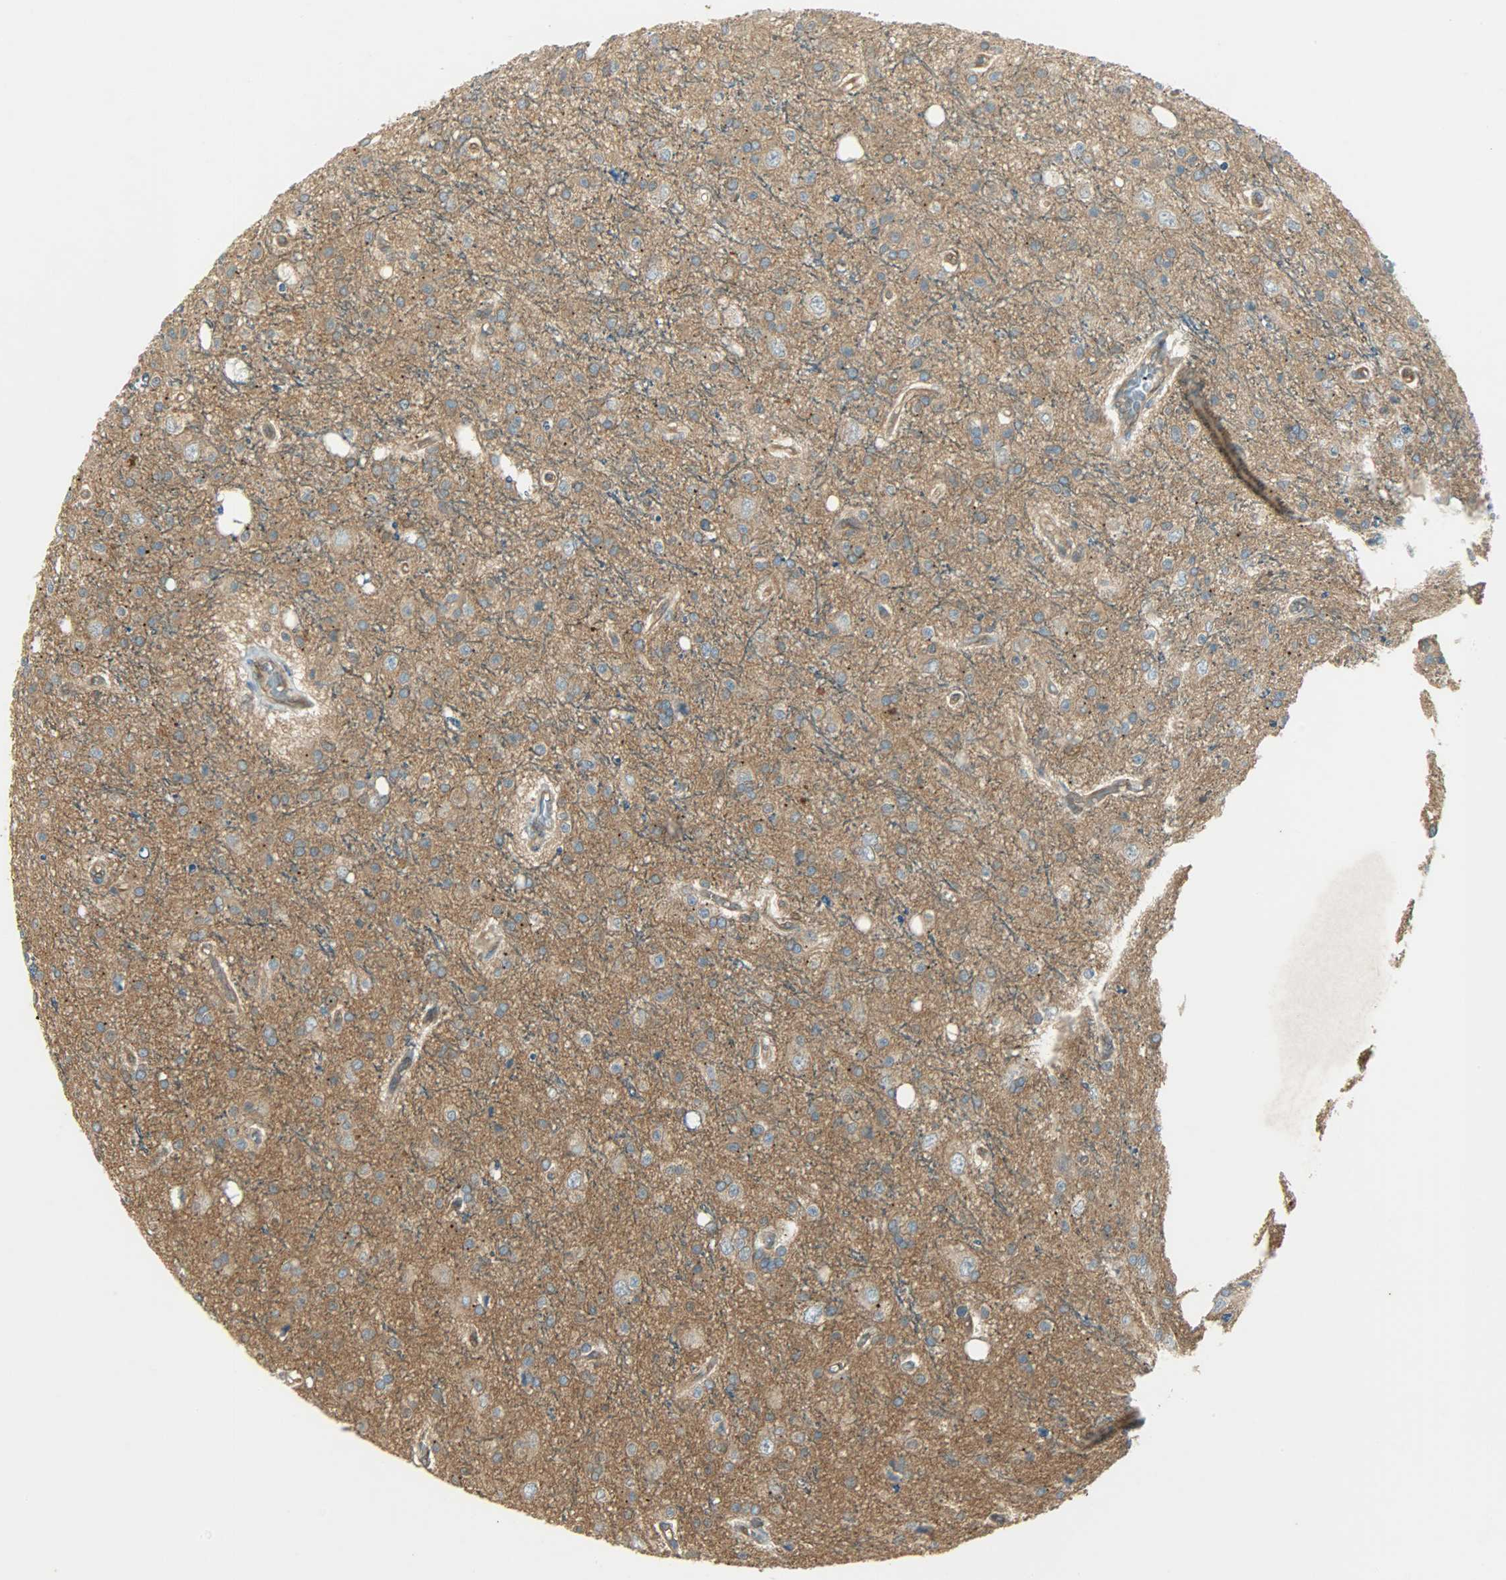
{"staining": {"intensity": "strong", "quantity": ">75%", "location": "cytoplasmic/membranous"}, "tissue": "glioma", "cell_type": "Tumor cells", "image_type": "cancer", "snomed": [{"axis": "morphology", "description": "Glioma, malignant, High grade"}, {"axis": "topography", "description": "Brain"}], "caption": "Immunohistochemistry staining of glioma, which demonstrates high levels of strong cytoplasmic/membranous staining in about >75% of tumor cells indicating strong cytoplasmic/membranous protein expression. The staining was performed using DAB (brown) for protein detection and nuclei were counterstained in hematoxylin (blue).", "gene": "TSC22D2", "patient": {"sex": "male", "age": 47}}